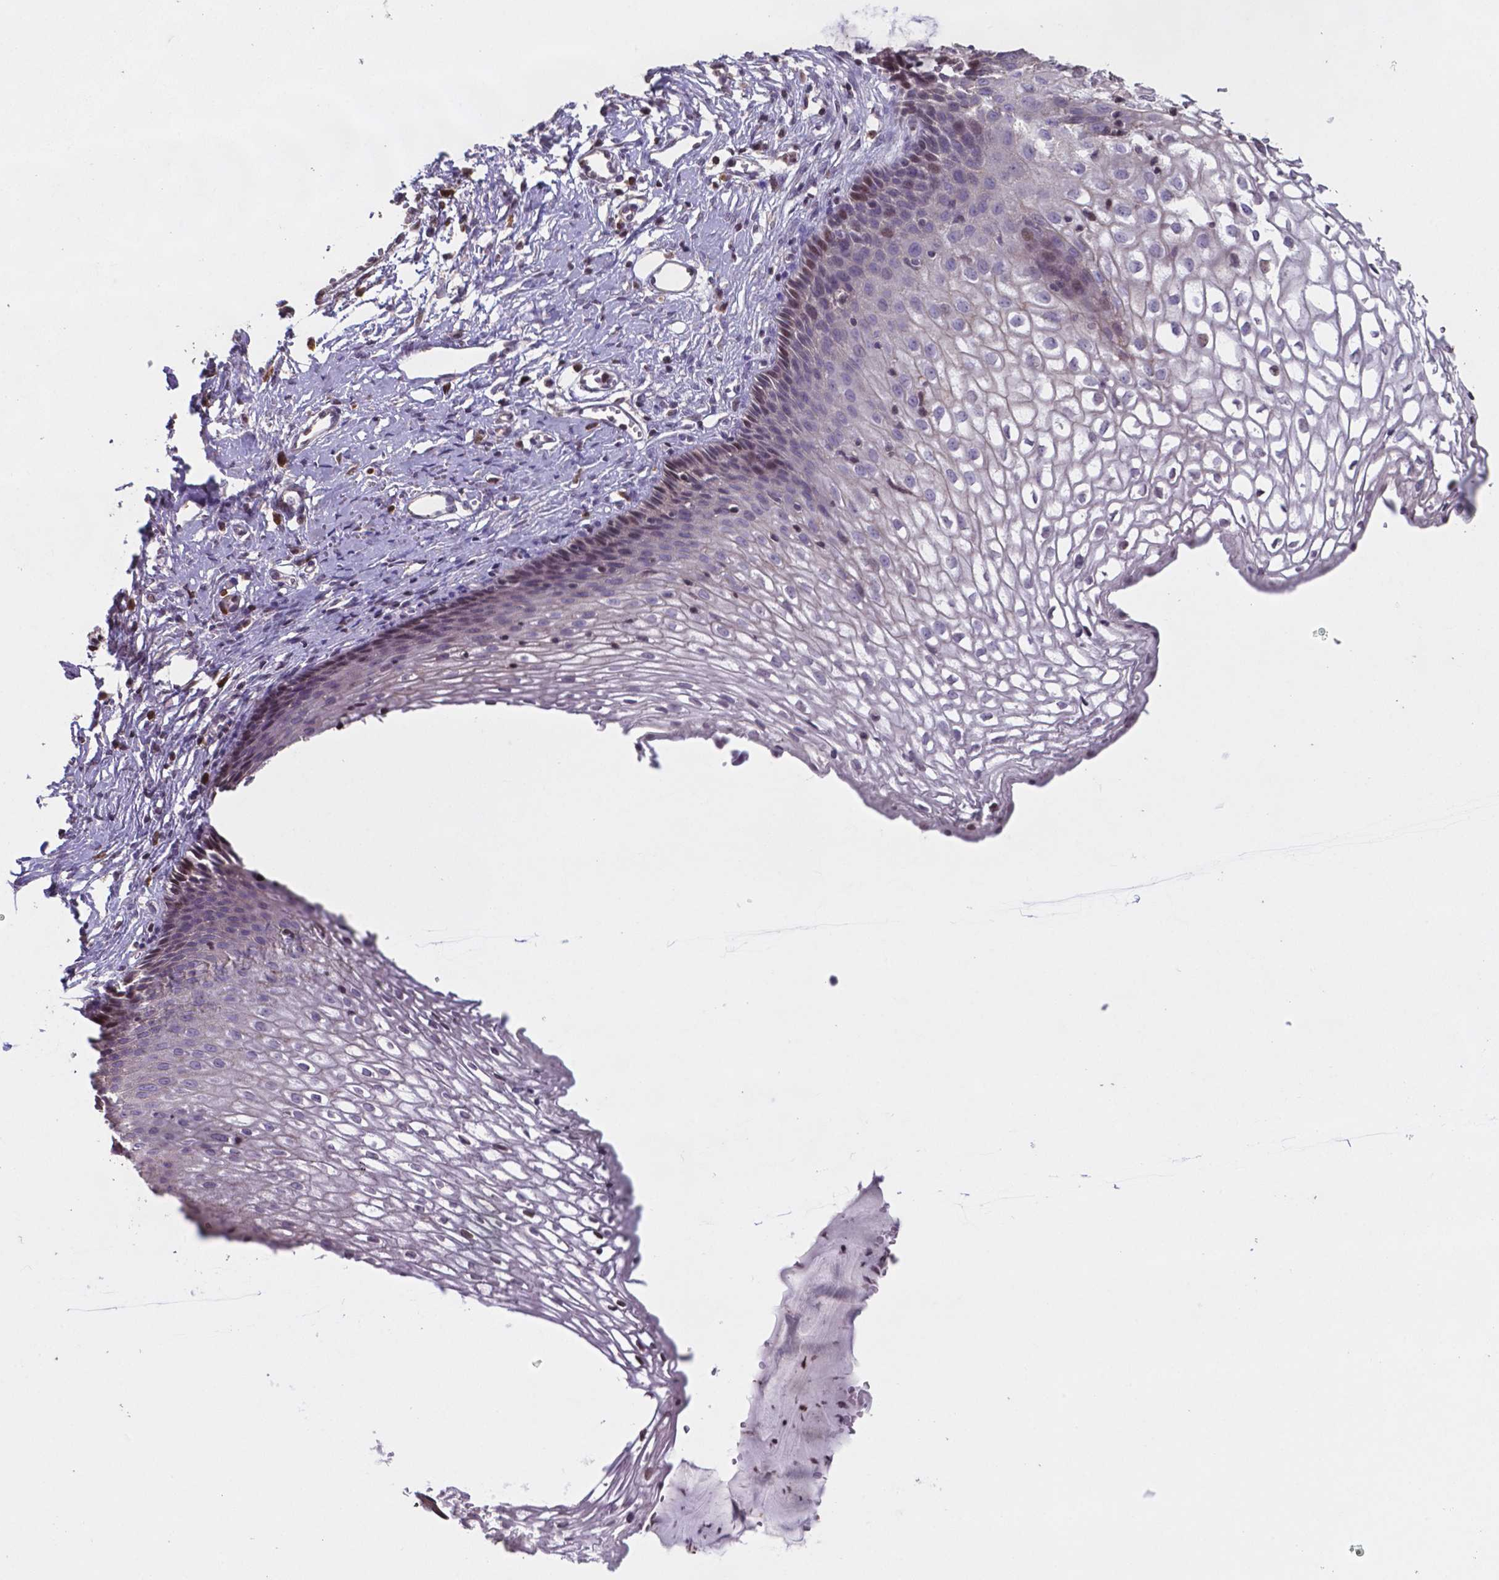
{"staining": {"intensity": "negative", "quantity": "none", "location": "none"}, "tissue": "cervix", "cell_type": "Glandular cells", "image_type": "normal", "snomed": [{"axis": "morphology", "description": "Normal tissue, NOS"}, {"axis": "topography", "description": "Cervix"}], "caption": "The histopathology image displays no staining of glandular cells in normal cervix. (Immunohistochemistry, brightfield microscopy, high magnification).", "gene": "MLC1", "patient": {"sex": "female", "age": 40}}